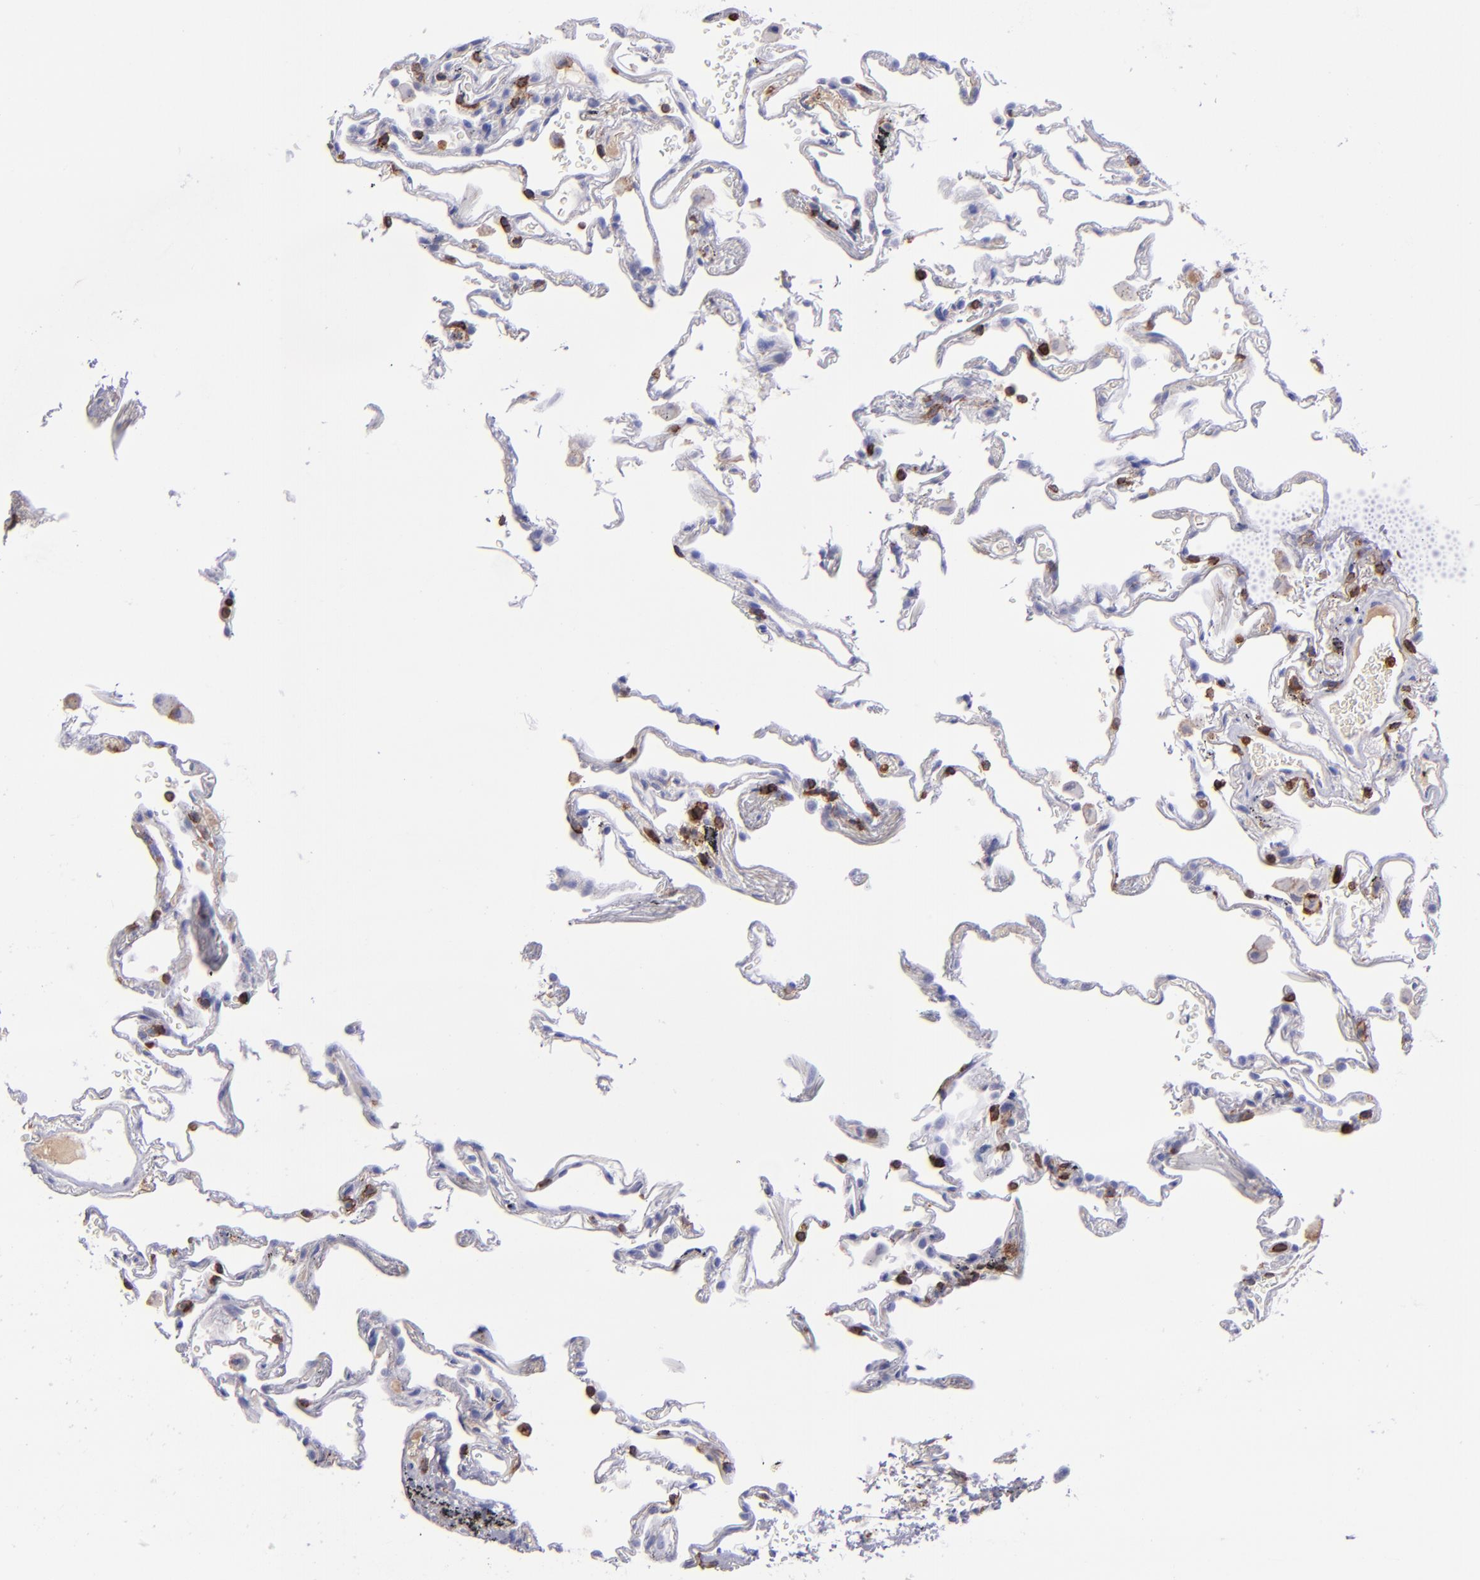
{"staining": {"intensity": "negative", "quantity": "none", "location": "none"}, "tissue": "lung", "cell_type": "Alveolar cells", "image_type": "normal", "snomed": [{"axis": "morphology", "description": "Normal tissue, NOS"}, {"axis": "morphology", "description": "Inflammation, NOS"}, {"axis": "topography", "description": "Lung"}], "caption": "The histopathology image displays no staining of alveolar cells in normal lung. Nuclei are stained in blue.", "gene": "ICAM3", "patient": {"sex": "male", "age": 69}}